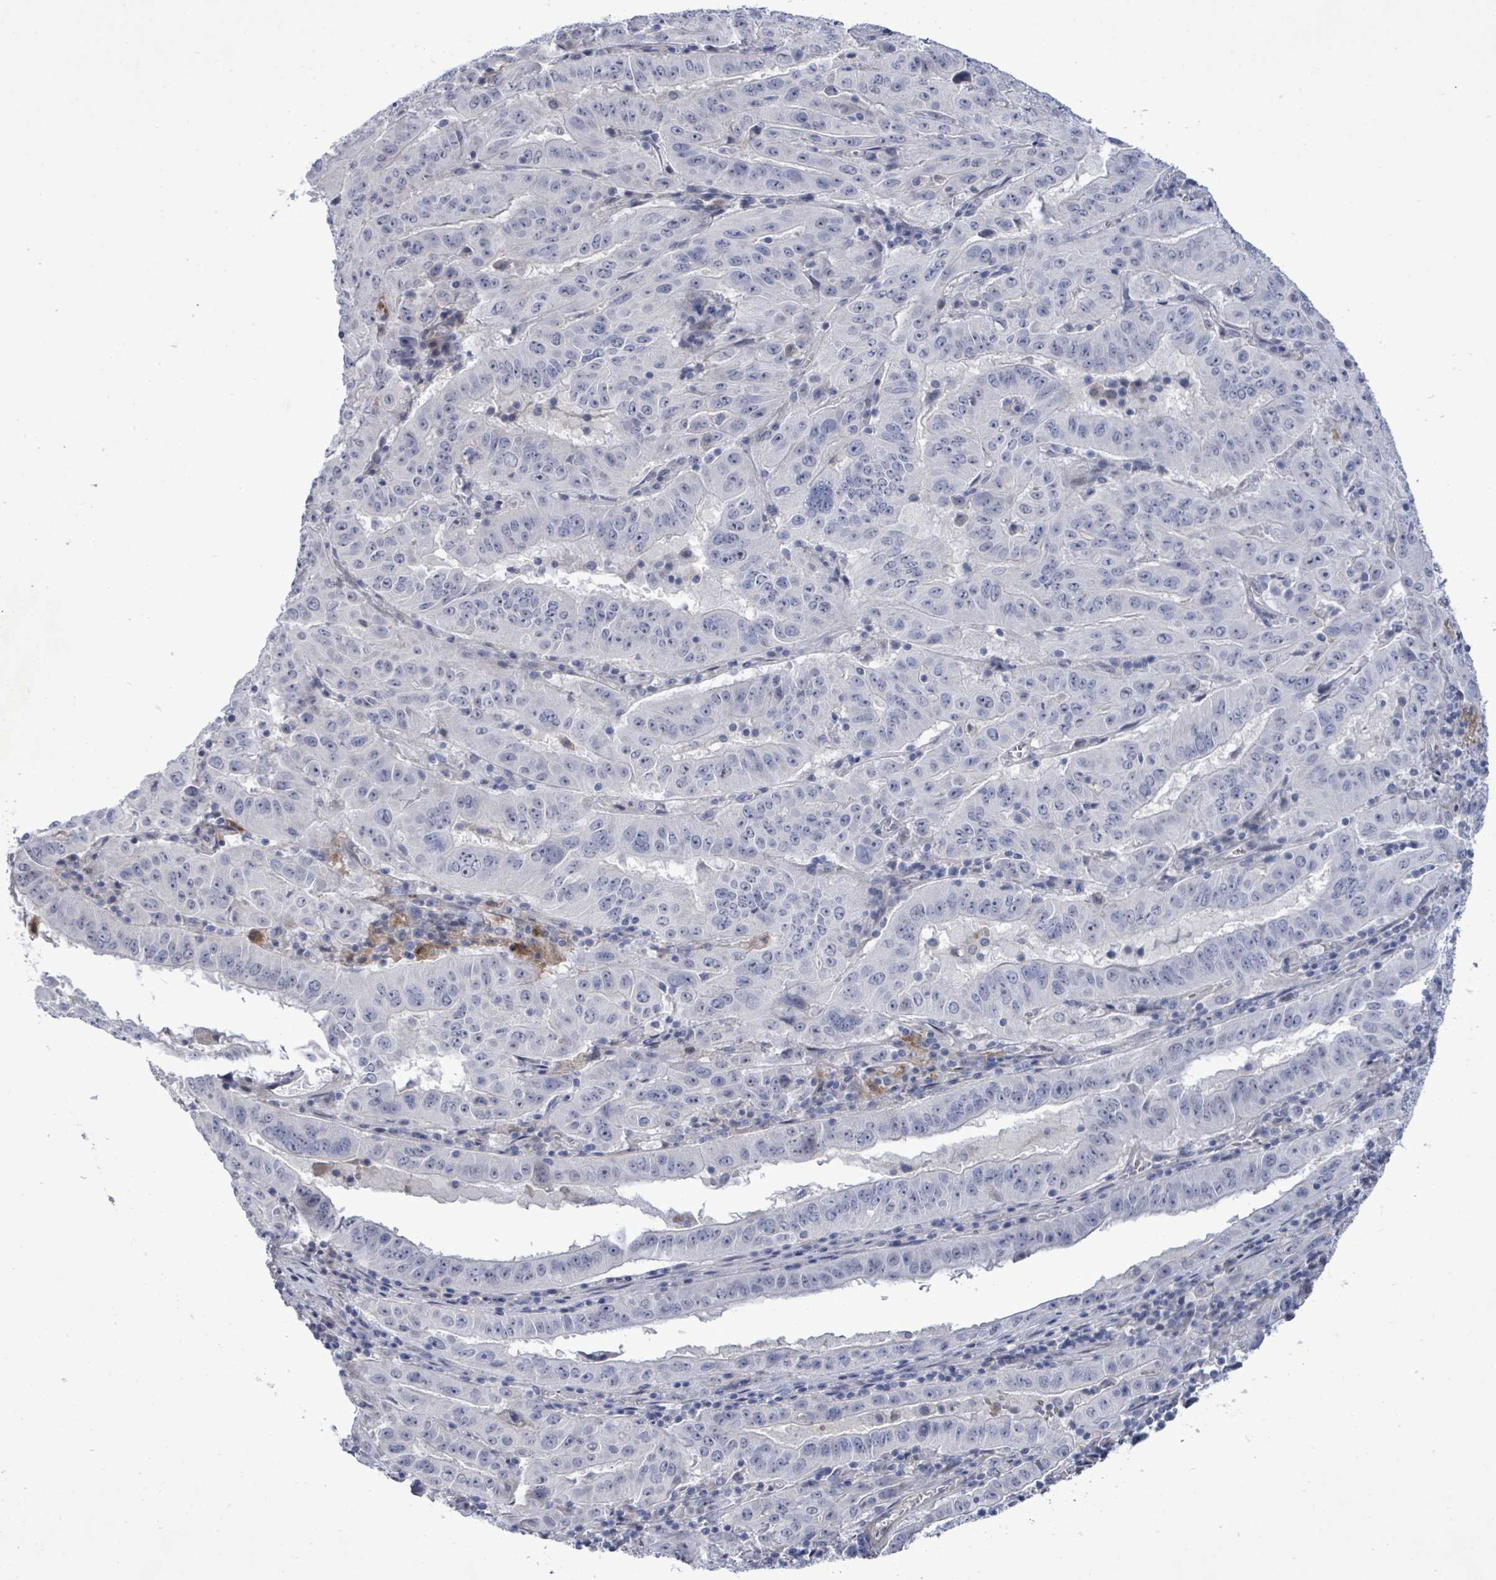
{"staining": {"intensity": "negative", "quantity": "none", "location": "none"}, "tissue": "pancreatic cancer", "cell_type": "Tumor cells", "image_type": "cancer", "snomed": [{"axis": "morphology", "description": "Adenocarcinoma, NOS"}, {"axis": "topography", "description": "Pancreas"}], "caption": "Pancreatic cancer was stained to show a protein in brown. There is no significant positivity in tumor cells.", "gene": "CT45A5", "patient": {"sex": "male", "age": 63}}